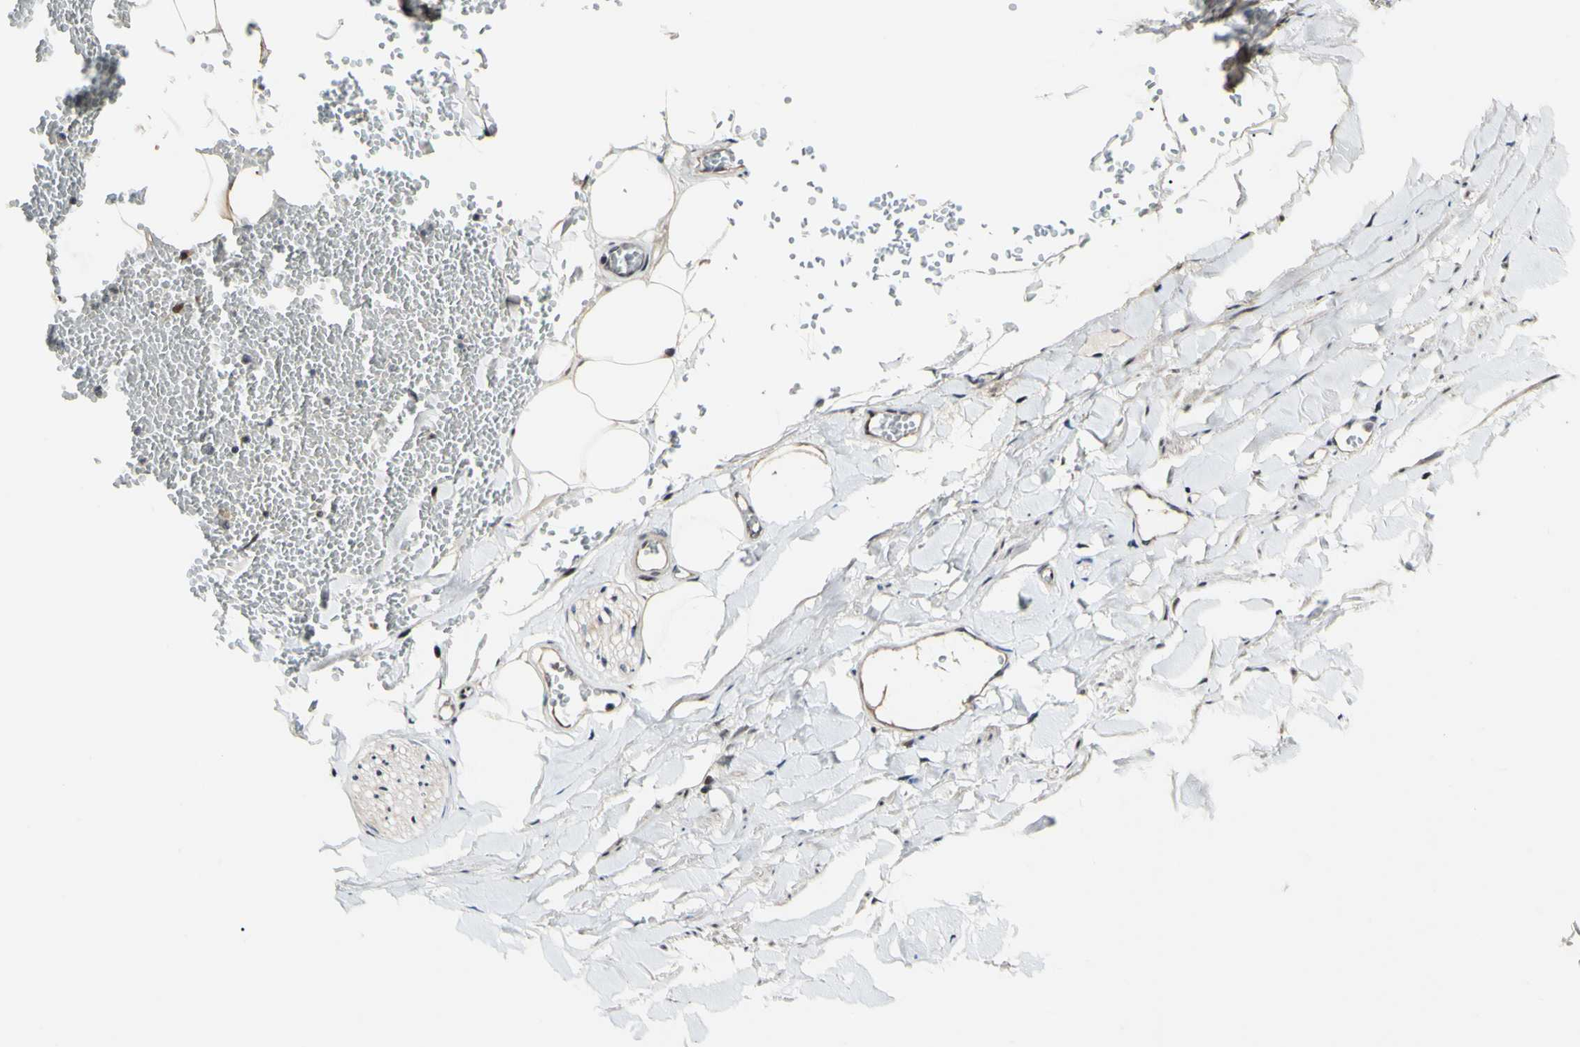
{"staining": {"intensity": "moderate", "quantity": ">75%", "location": "cytoplasmic/membranous,nuclear"}, "tissue": "adipose tissue", "cell_type": "Adipocytes", "image_type": "normal", "snomed": [{"axis": "morphology", "description": "Normal tissue, NOS"}, {"axis": "topography", "description": "Adipose tissue"}, {"axis": "topography", "description": "Peripheral nerve tissue"}], "caption": "Immunohistochemical staining of benign adipose tissue exhibits medium levels of moderate cytoplasmic/membranous,nuclear staining in about >75% of adipocytes. (DAB IHC, brown staining for protein, blue staining for nuclei).", "gene": "POLR2F", "patient": {"sex": "male", "age": 52}}